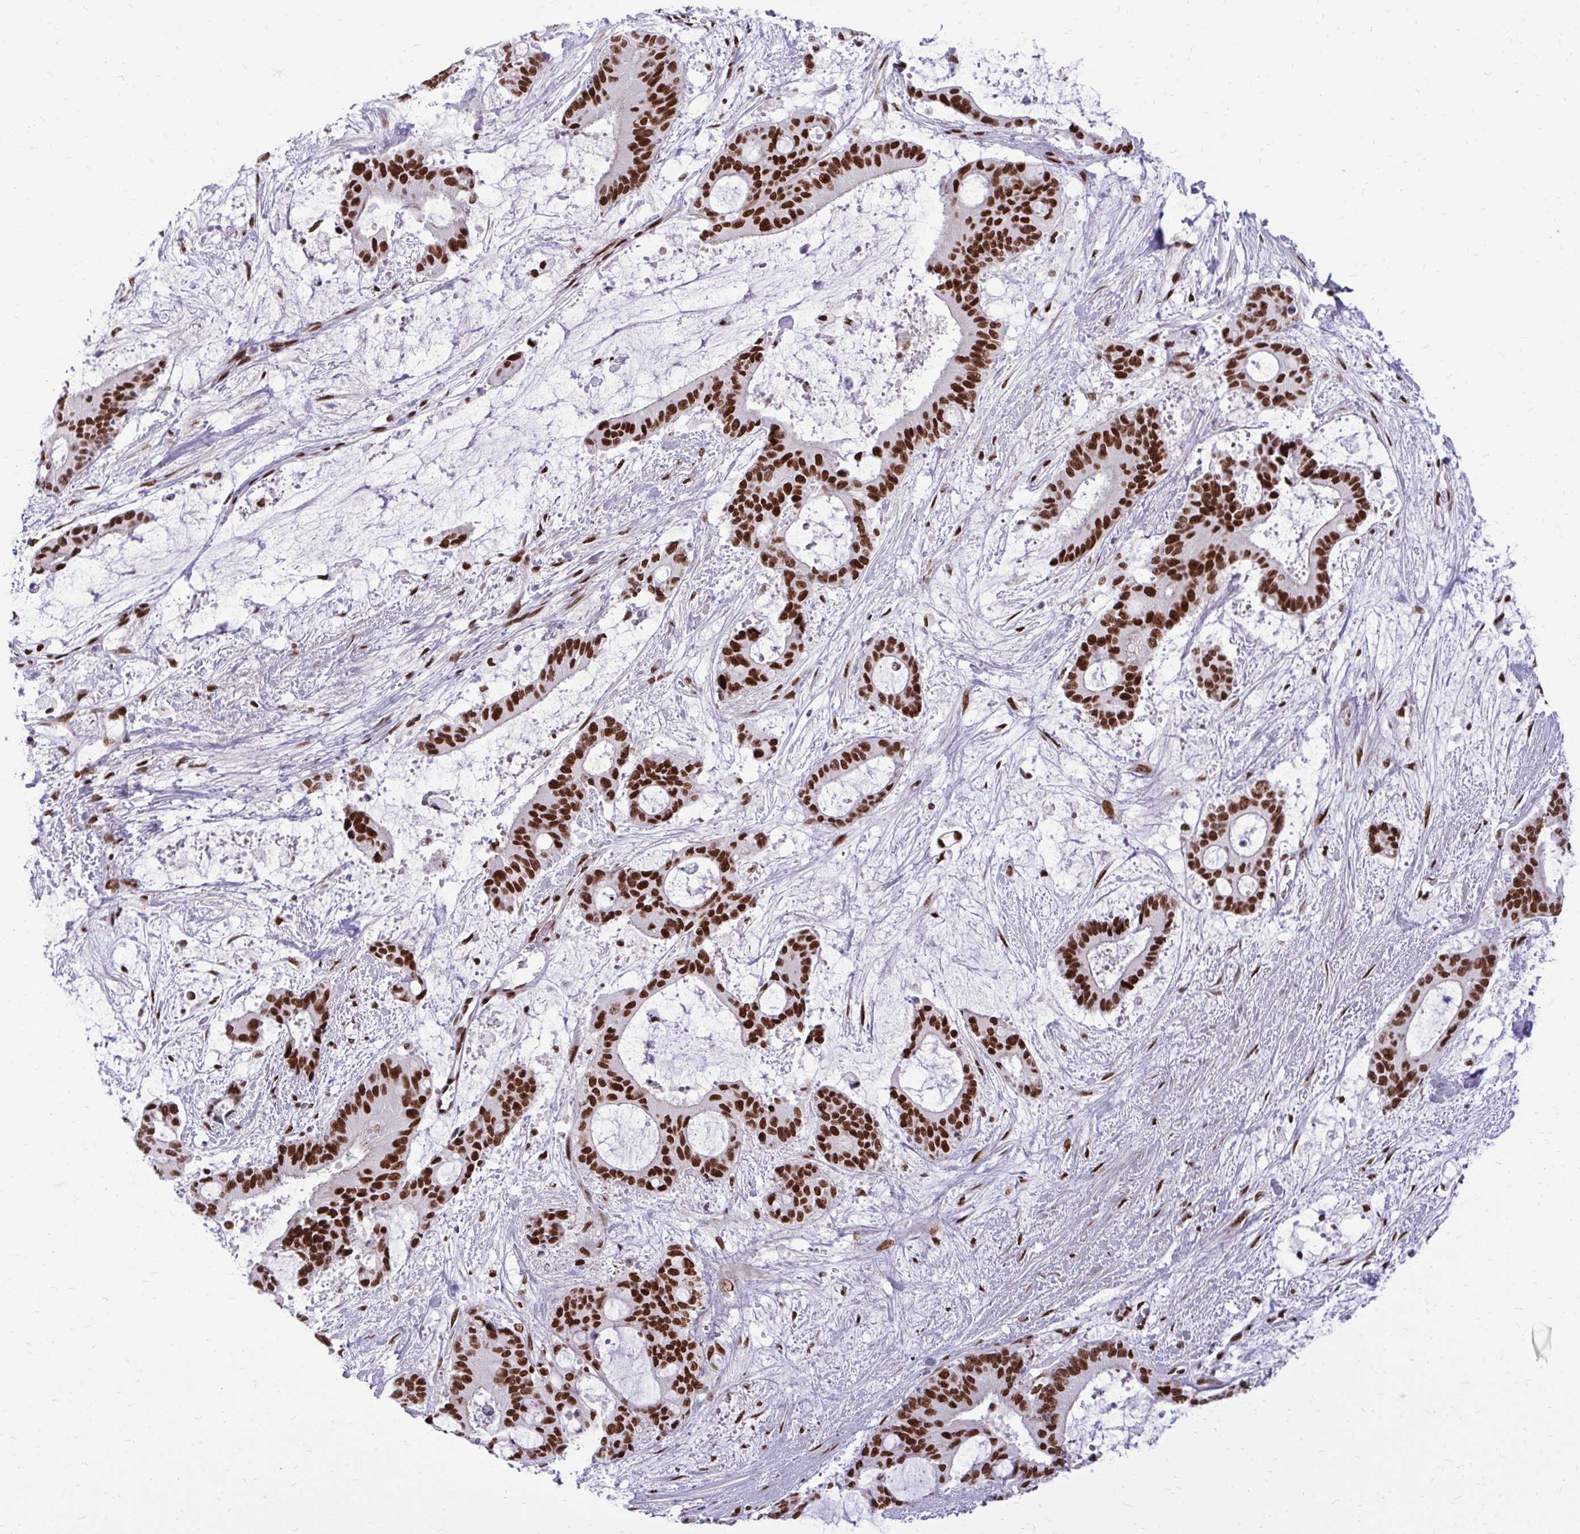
{"staining": {"intensity": "strong", "quantity": ">75%", "location": "nuclear"}, "tissue": "liver cancer", "cell_type": "Tumor cells", "image_type": "cancer", "snomed": [{"axis": "morphology", "description": "Normal tissue, NOS"}, {"axis": "morphology", "description": "Cholangiocarcinoma"}, {"axis": "topography", "description": "Liver"}, {"axis": "topography", "description": "Peripheral nerve tissue"}], "caption": "Protein analysis of liver cancer tissue displays strong nuclear expression in about >75% of tumor cells. (Stains: DAB in brown, nuclei in blue, Microscopy: brightfield microscopy at high magnification).", "gene": "CDYL", "patient": {"sex": "female", "age": 73}}